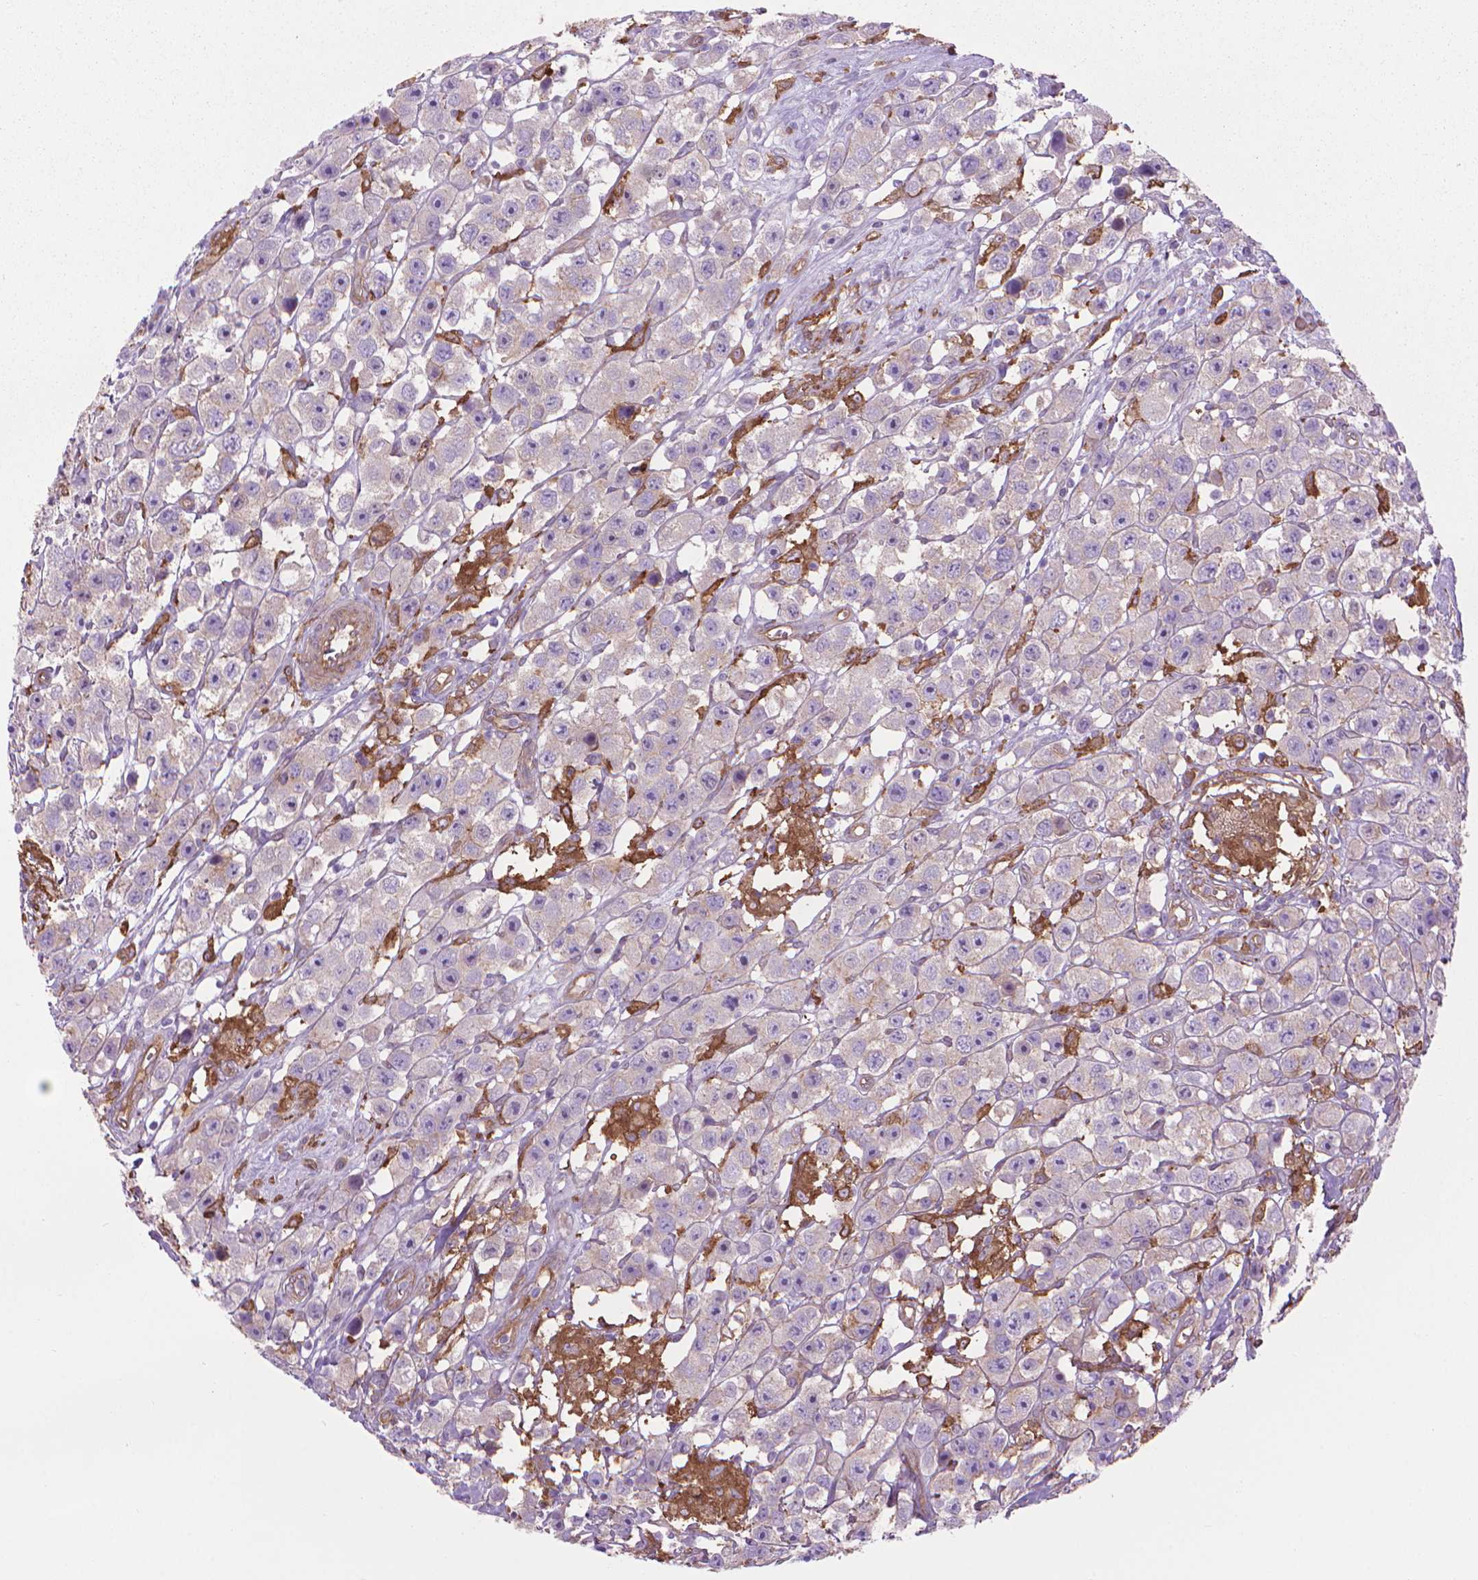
{"staining": {"intensity": "negative", "quantity": "none", "location": "none"}, "tissue": "testis cancer", "cell_type": "Tumor cells", "image_type": "cancer", "snomed": [{"axis": "morphology", "description": "Seminoma, NOS"}, {"axis": "topography", "description": "Testis"}], "caption": "Protein analysis of testis cancer (seminoma) reveals no significant staining in tumor cells.", "gene": "CORO1B", "patient": {"sex": "male", "age": 45}}